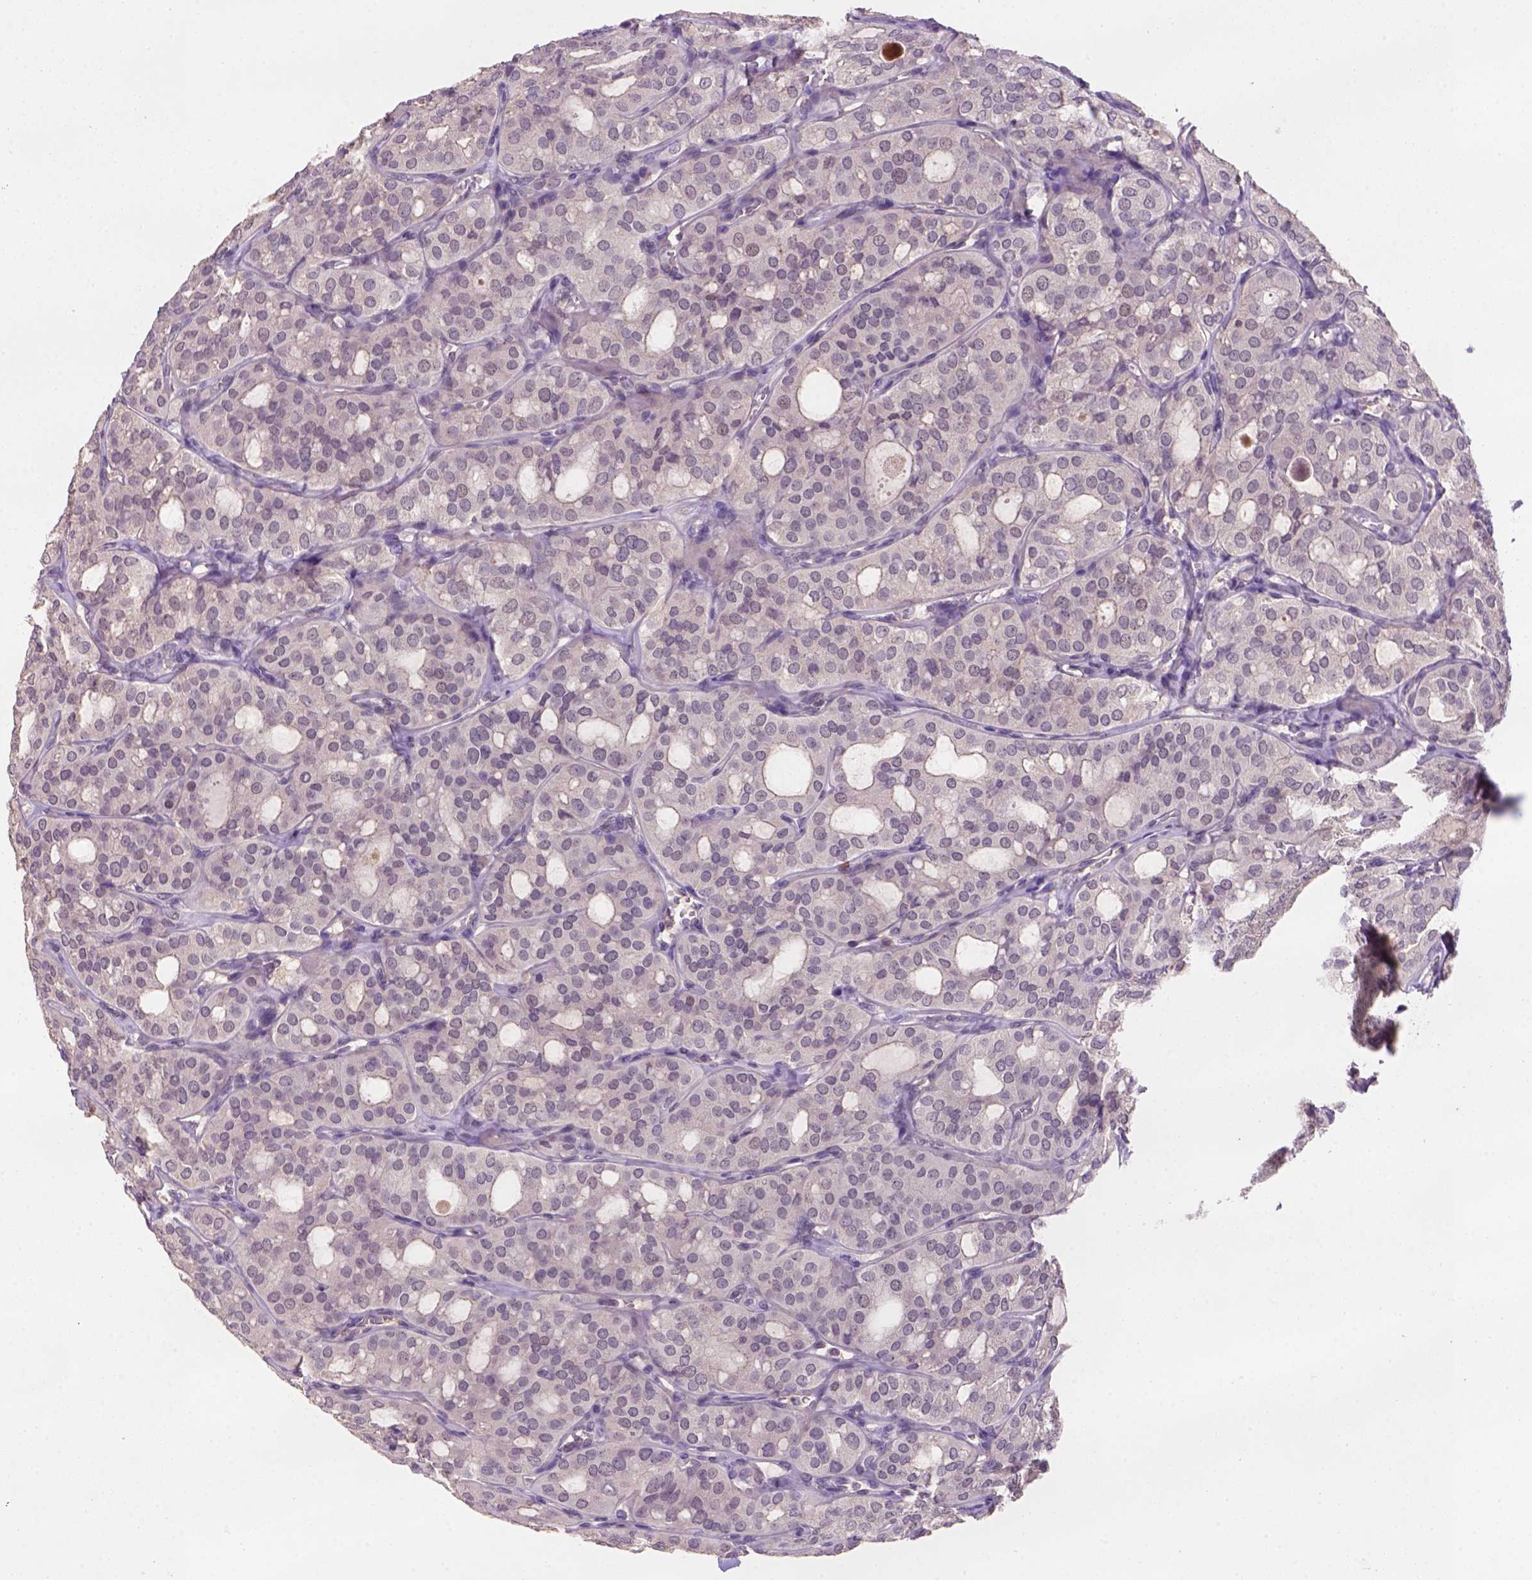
{"staining": {"intensity": "weak", "quantity": ">75%", "location": "cytoplasmic/membranous,nuclear"}, "tissue": "thyroid cancer", "cell_type": "Tumor cells", "image_type": "cancer", "snomed": [{"axis": "morphology", "description": "Follicular adenoma carcinoma, NOS"}, {"axis": "topography", "description": "Thyroid gland"}], "caption": "Follicular adenoma carcinoma (thyroid) stained for a protein shows weak cytoplasmic/membranous and nuclear positivity in tumor cells. Ihc stains the protein of interest in brown and the nuclei are stained blue.", "gene": "SCML4", "patient": {"sex": "male", "age": 75}}